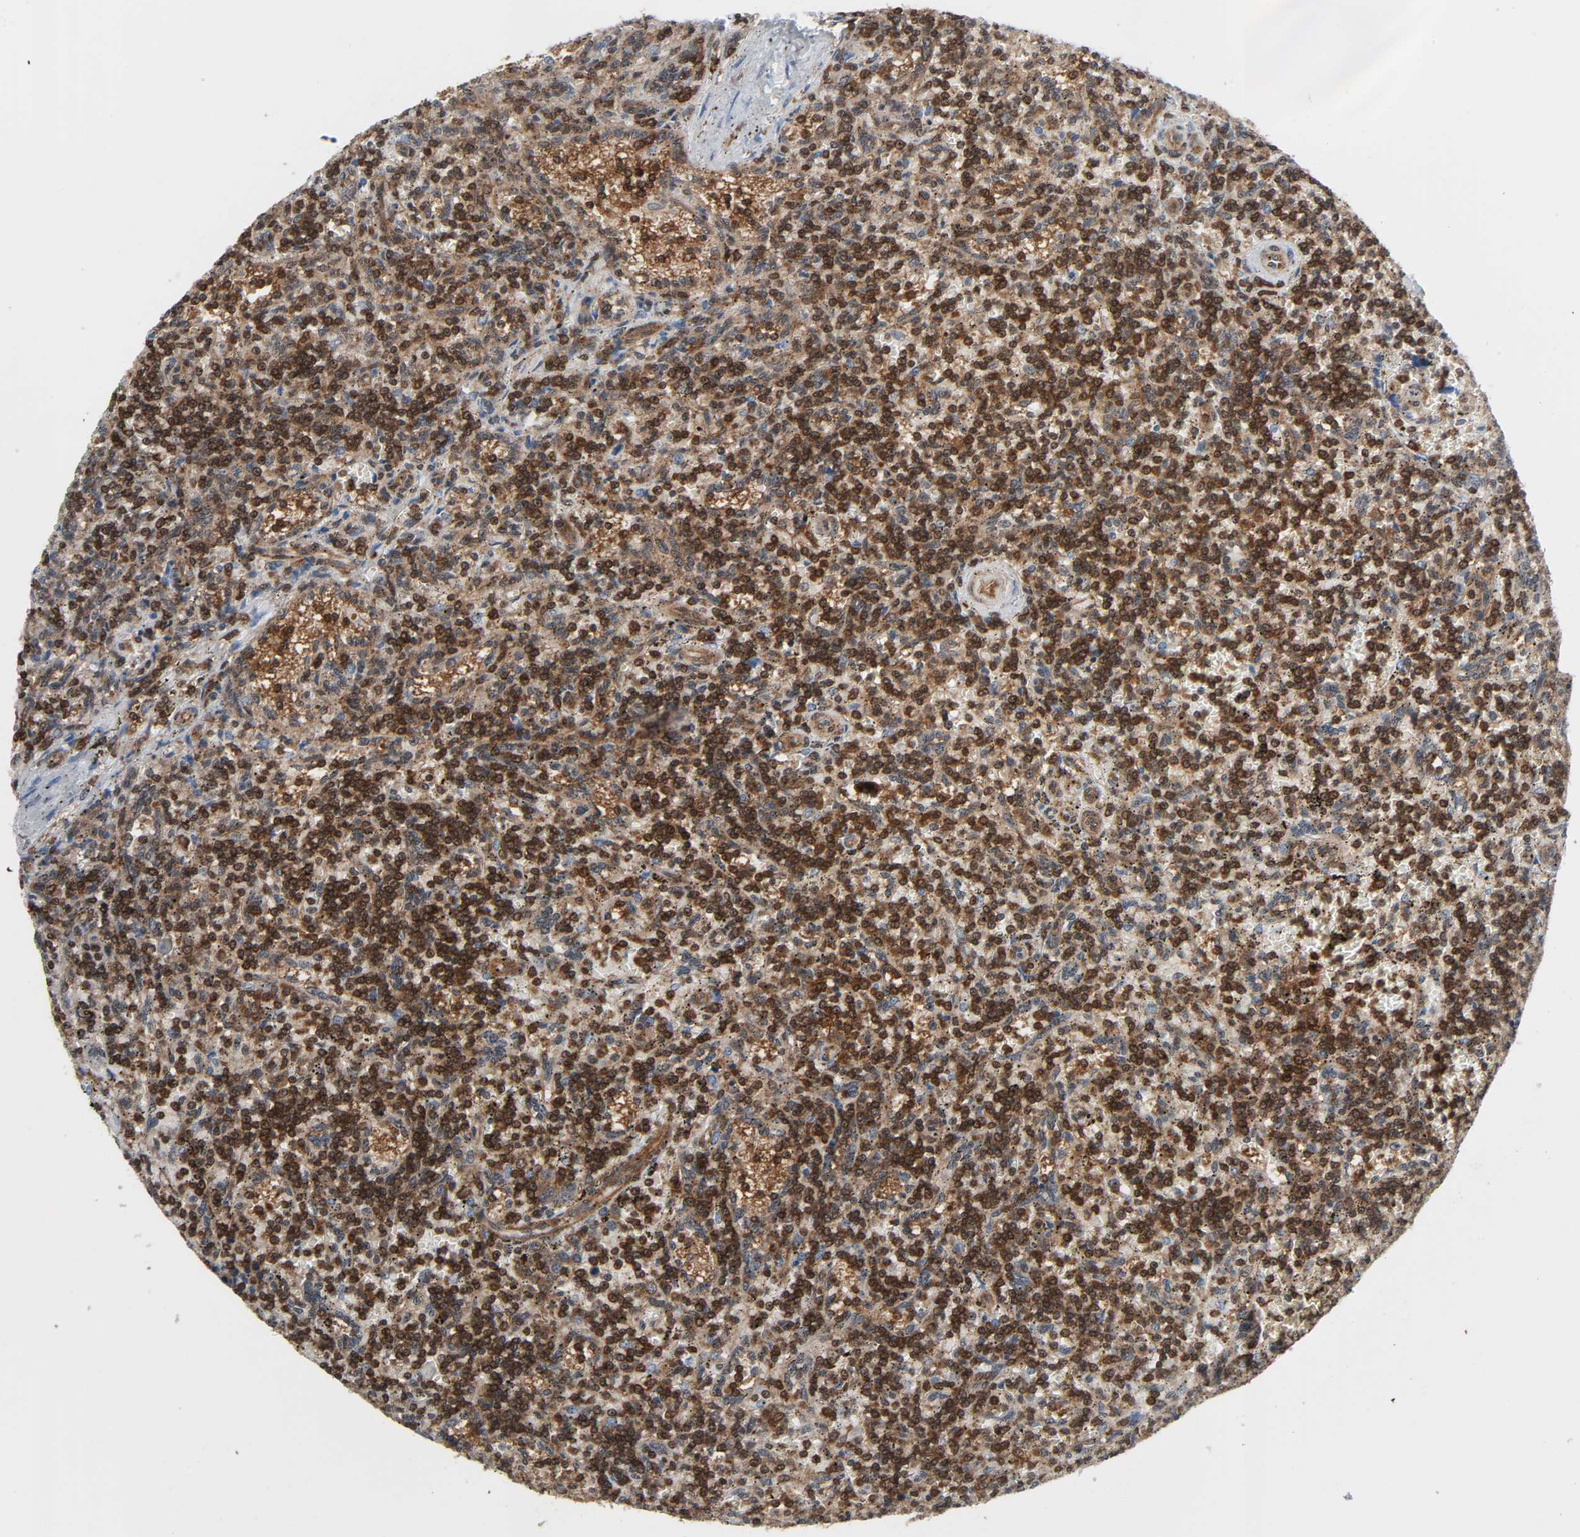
{"staining": {"intensity": "strong", "quantity": "25%-75%", "location": "cytoplasmic/membranous"}, "tissue": "lymphoma", "cell_type": "Tumor cells", "image_type": "cancer", "snomed": [{"axis": "morphology", "description": "Malignant lymphoma, non-Hodgkin's type, Low grade"}, {"axis": "topography", "description": "Spleen"}], "caption": "DAB (3,3'-diaminobenzidine) immunohistochemical staining of human low-grade malignant lymphoma, non-Hodgkin's type exhibits strong cytoplasmic/membranous protein positivity in about 25%-75% of tumor cells. (Brightfield microscopy of DAB IHC at high magnification).", "gene": "GSK3A", "patient": {"sex": "male", "age": 73}}